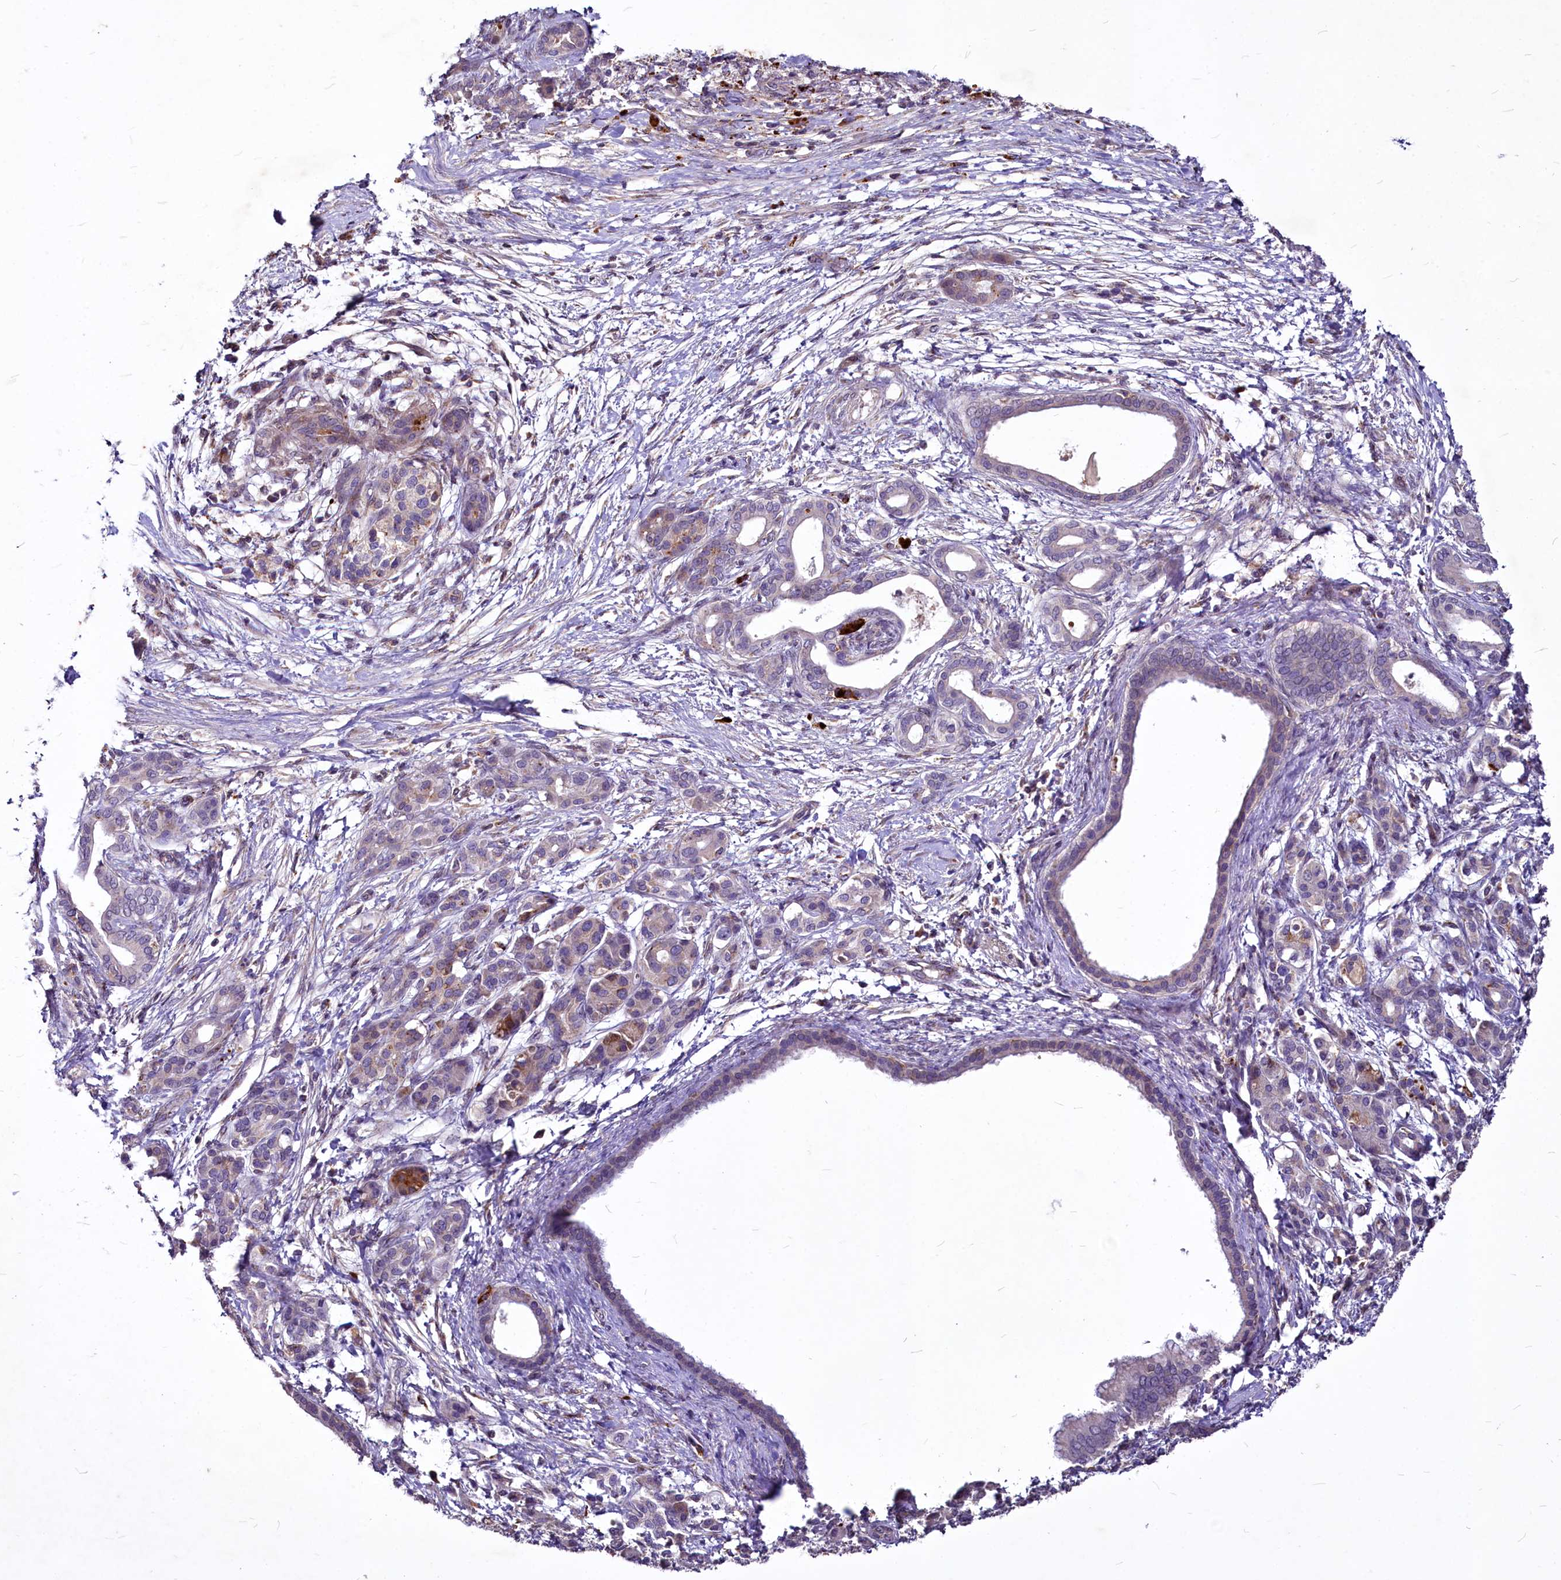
{"staining": {"intensity": "negative", "quantity": "none", "location": "none"}, "tissue": "pancreatic cancer", "cell_type": "Tumor cells", "image_type": "cancer", "snomed": [{"axis": "morphology", "description": "Adenocarcinoma, NOS"}, {"axis": "topography", "description": "Pancreas"}], "caption": "There is no significant staining in tumor cells of pancreatic adenocarcinoma.", "gene": "C11orf86", "patient": {"sex": "female", "age": 55}}